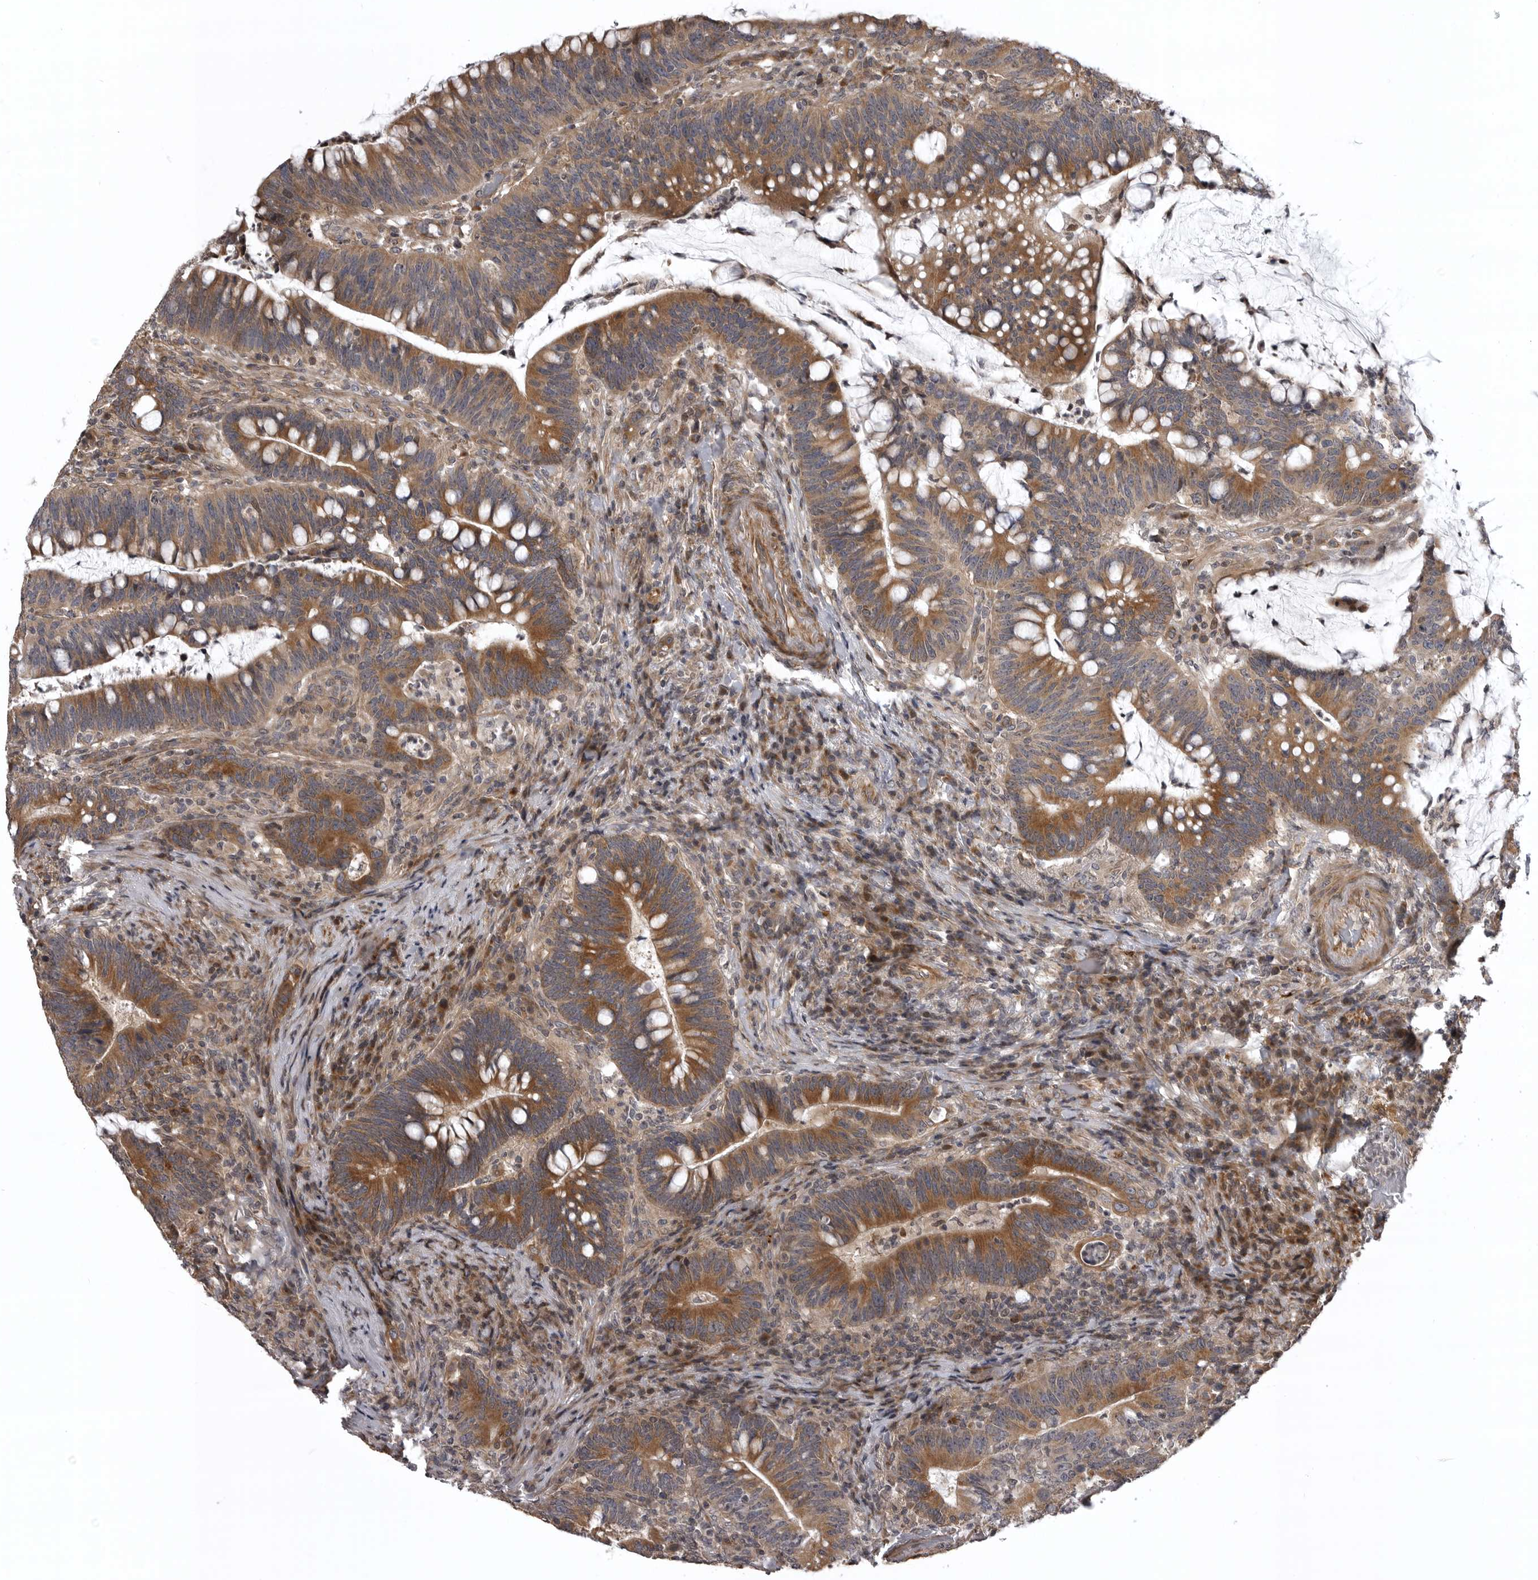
{"staining": {"intensity": "strong", "quantity": ">75%", "location": "cytoplasmic/membranous"}, "tissue": "colorectal cancer", "cell_type": "Tumor cells", "image_type": "cancer", "snomed": [{"axis": "morphology", "description": "Adenocarcinoma, NOS"}, {"axis": "topography", "description": "Colon"}], "caption": "DAB immunohistochemical staining of colorectal cancer (adenocarcinoma) exhibits strong cytoplasmic/membranous protein positivity in about >75% of tumor cells. The staining was performed using DAB (3,3'-diaminobenzidine), with brown indicating positive protein expression. Nuclei are stained blue with hematoxylin.", "gene": "ZNRF1", "patient": {"sex": "female", "age": 66}}